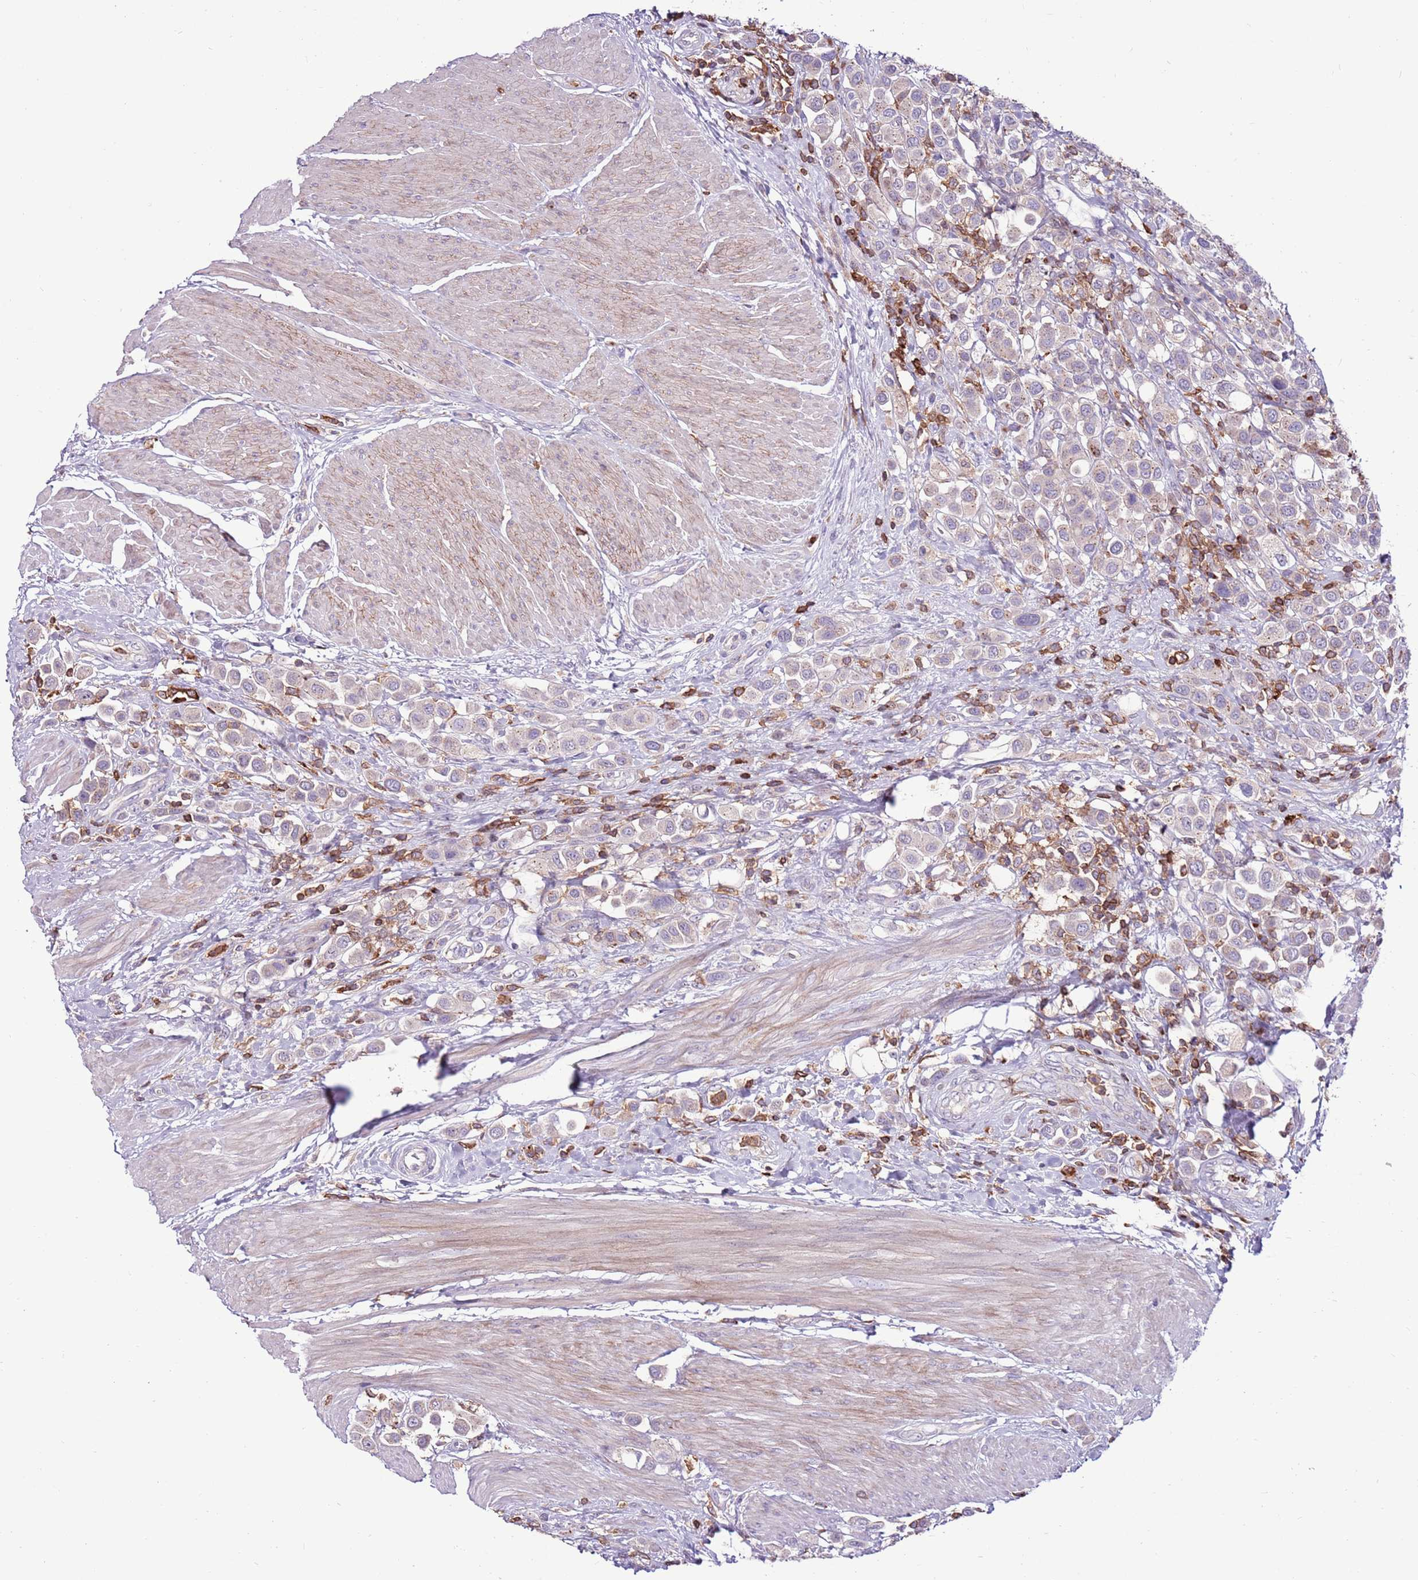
{"staining": {"intensity": "weak", "quantity": "<25%", "location": "cytoplasmic/membranous"}, "tissue": "urothelial cancer", "cell_type": "Tumor cells", "image_type": "cancer", "snomed": [{"axis": "morphology", "description": "Urothelial carcinoma, High grade"}, {"axis": "topography", "description": "Urinary bladder"}], "caption": "This is a image of immunohistochemistry staining of urothelial cancer, which shows no staining in tumor cells. (DAB immunohistochemistry (IHC), high magnification).", "gene": "ZSWIM1", "patient": {"sex": "male", "age": 50}}